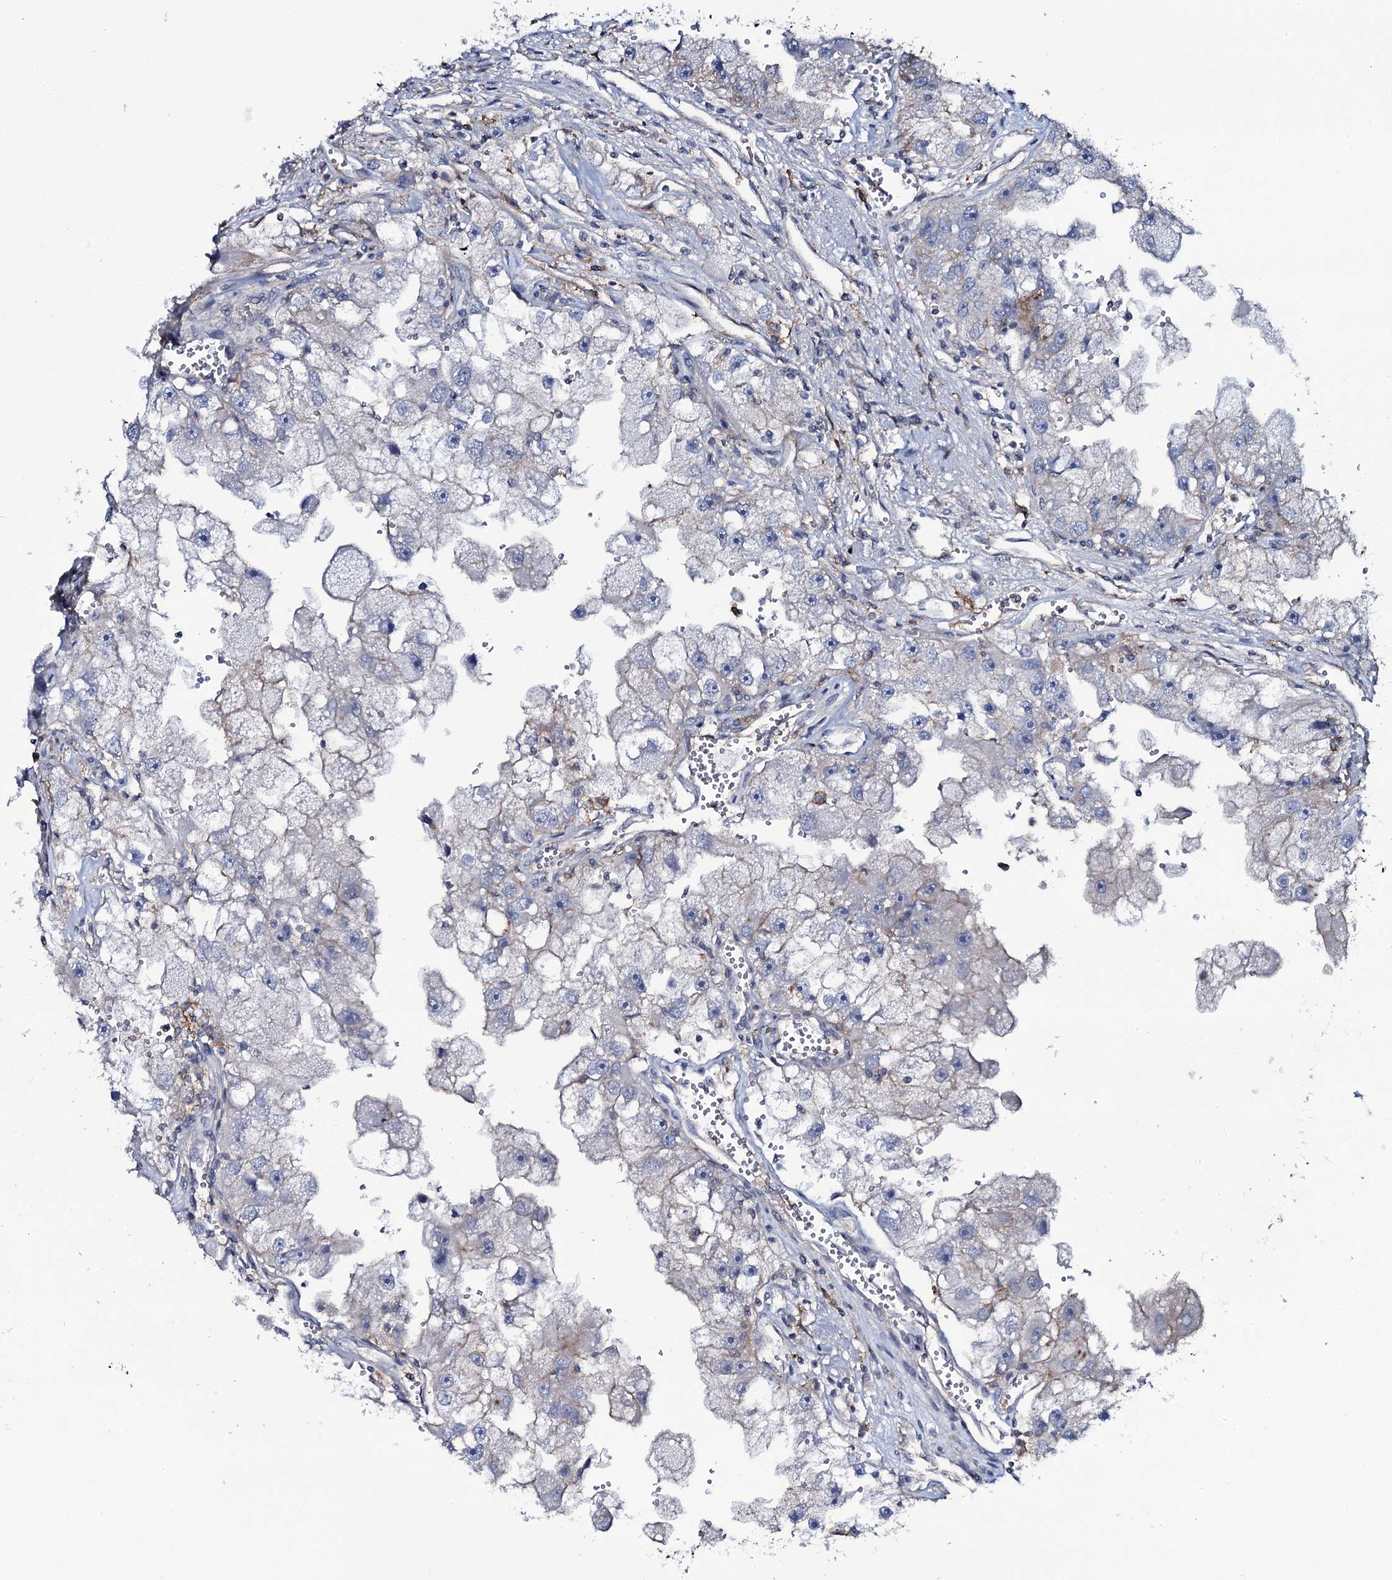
{"staining": {"intensity": "negative", "quantity": "none", "location": "none"}, "tissue": "renal cancer", "cell_type": "Tumor cells", "image_type": "cancer", "snomed": [{"axis": "morphology", "description": "Adenocarcinoma, NOS"}, {"axis": "topography", "description": "Kidney"}], "caption": "A high-resolution micrograph shows immunohistochemistry (IHC) staining of renal cancer (adenocarcinoma), which reveals no significant expression in tumor cells.", "gene": "SNAP23", "patient": {"sex": "male", "age": 63}}